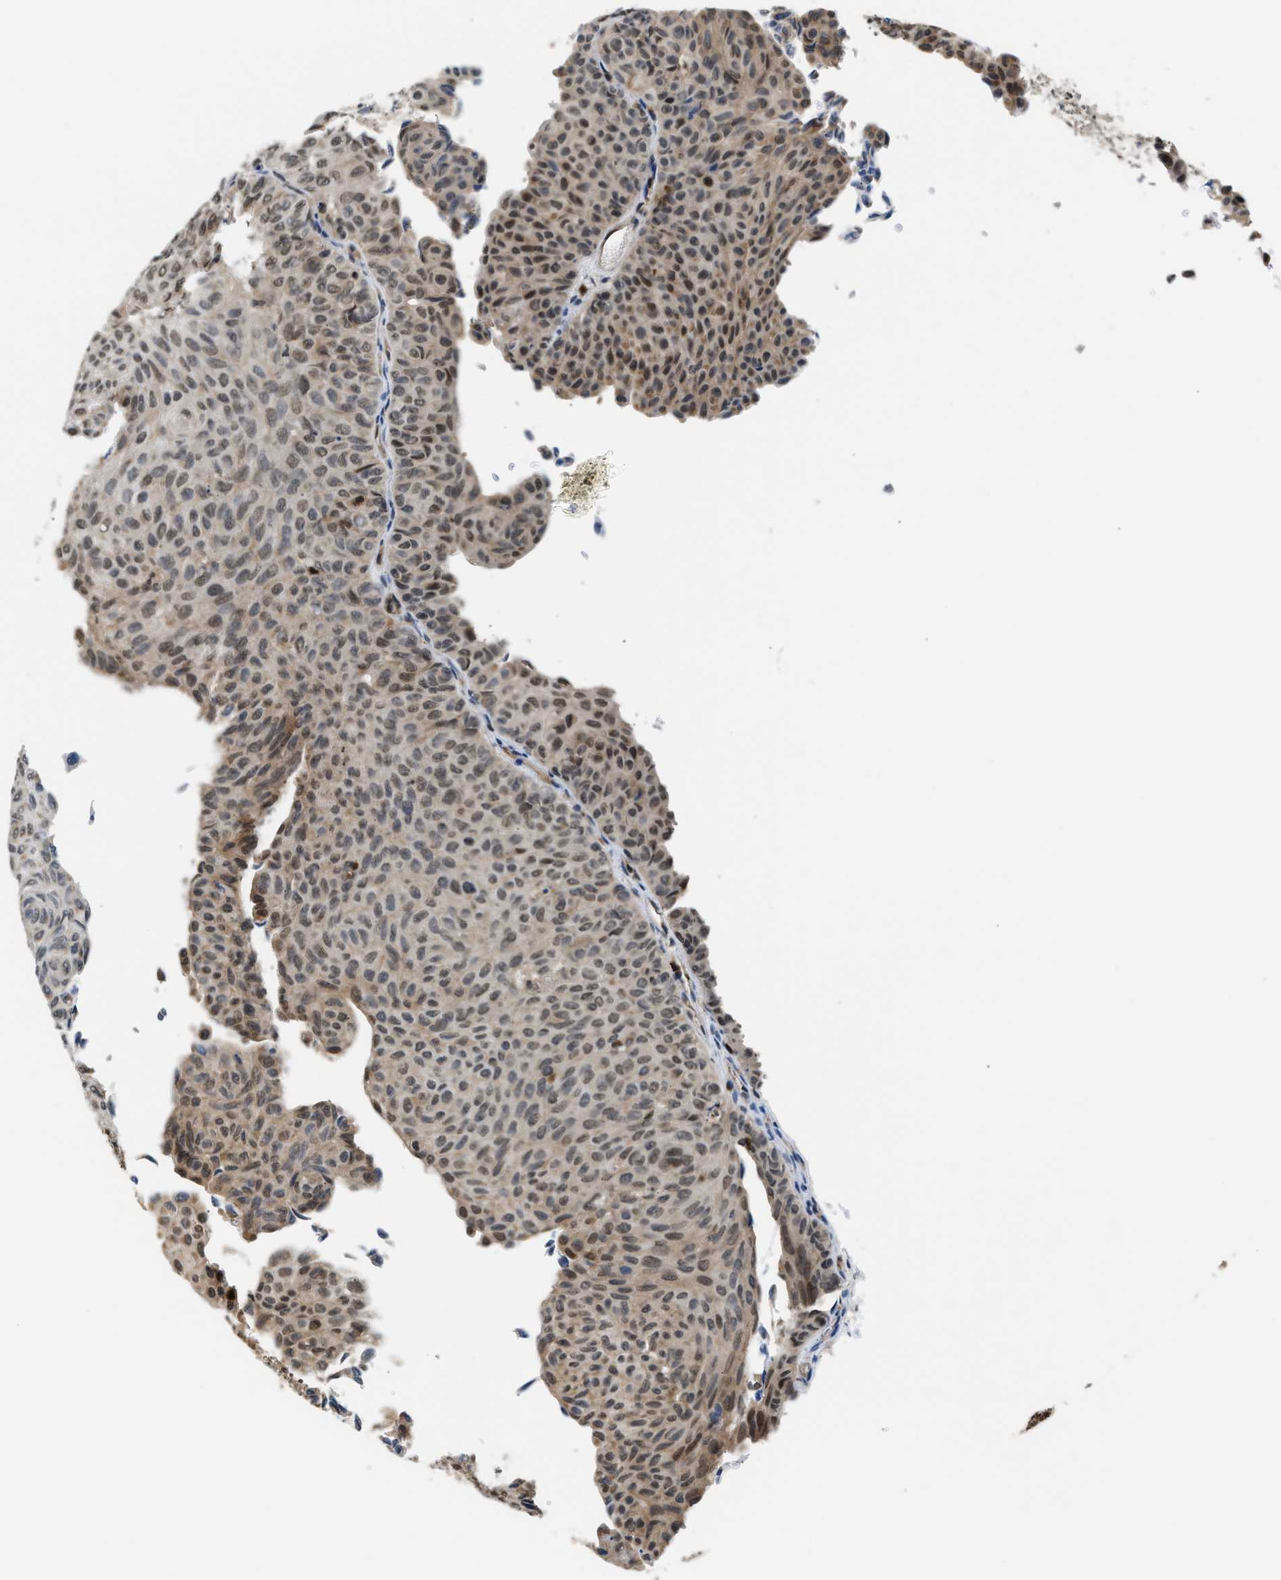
{"staining": {"intensity": "moderate", "quantity": "25%-75%", "location": "nuclear"}, "tissue": "urothelial cancer", "cell_type": "Tumor cells", "image_type": "cancer", "snomed": [{"axis": "morphology", "description": "Urothelial carcinoma, Low grade"}, {"axis": "topography", "description": "Urinary bladder"}], "caption": "A medium amount of moderate nuclear staining is seen in about 25%-75% of tumor cells in low-grade urothelial carcinoma tissue.", "gene": "STK10", "patient": {"sex": "male", "age": 78}}